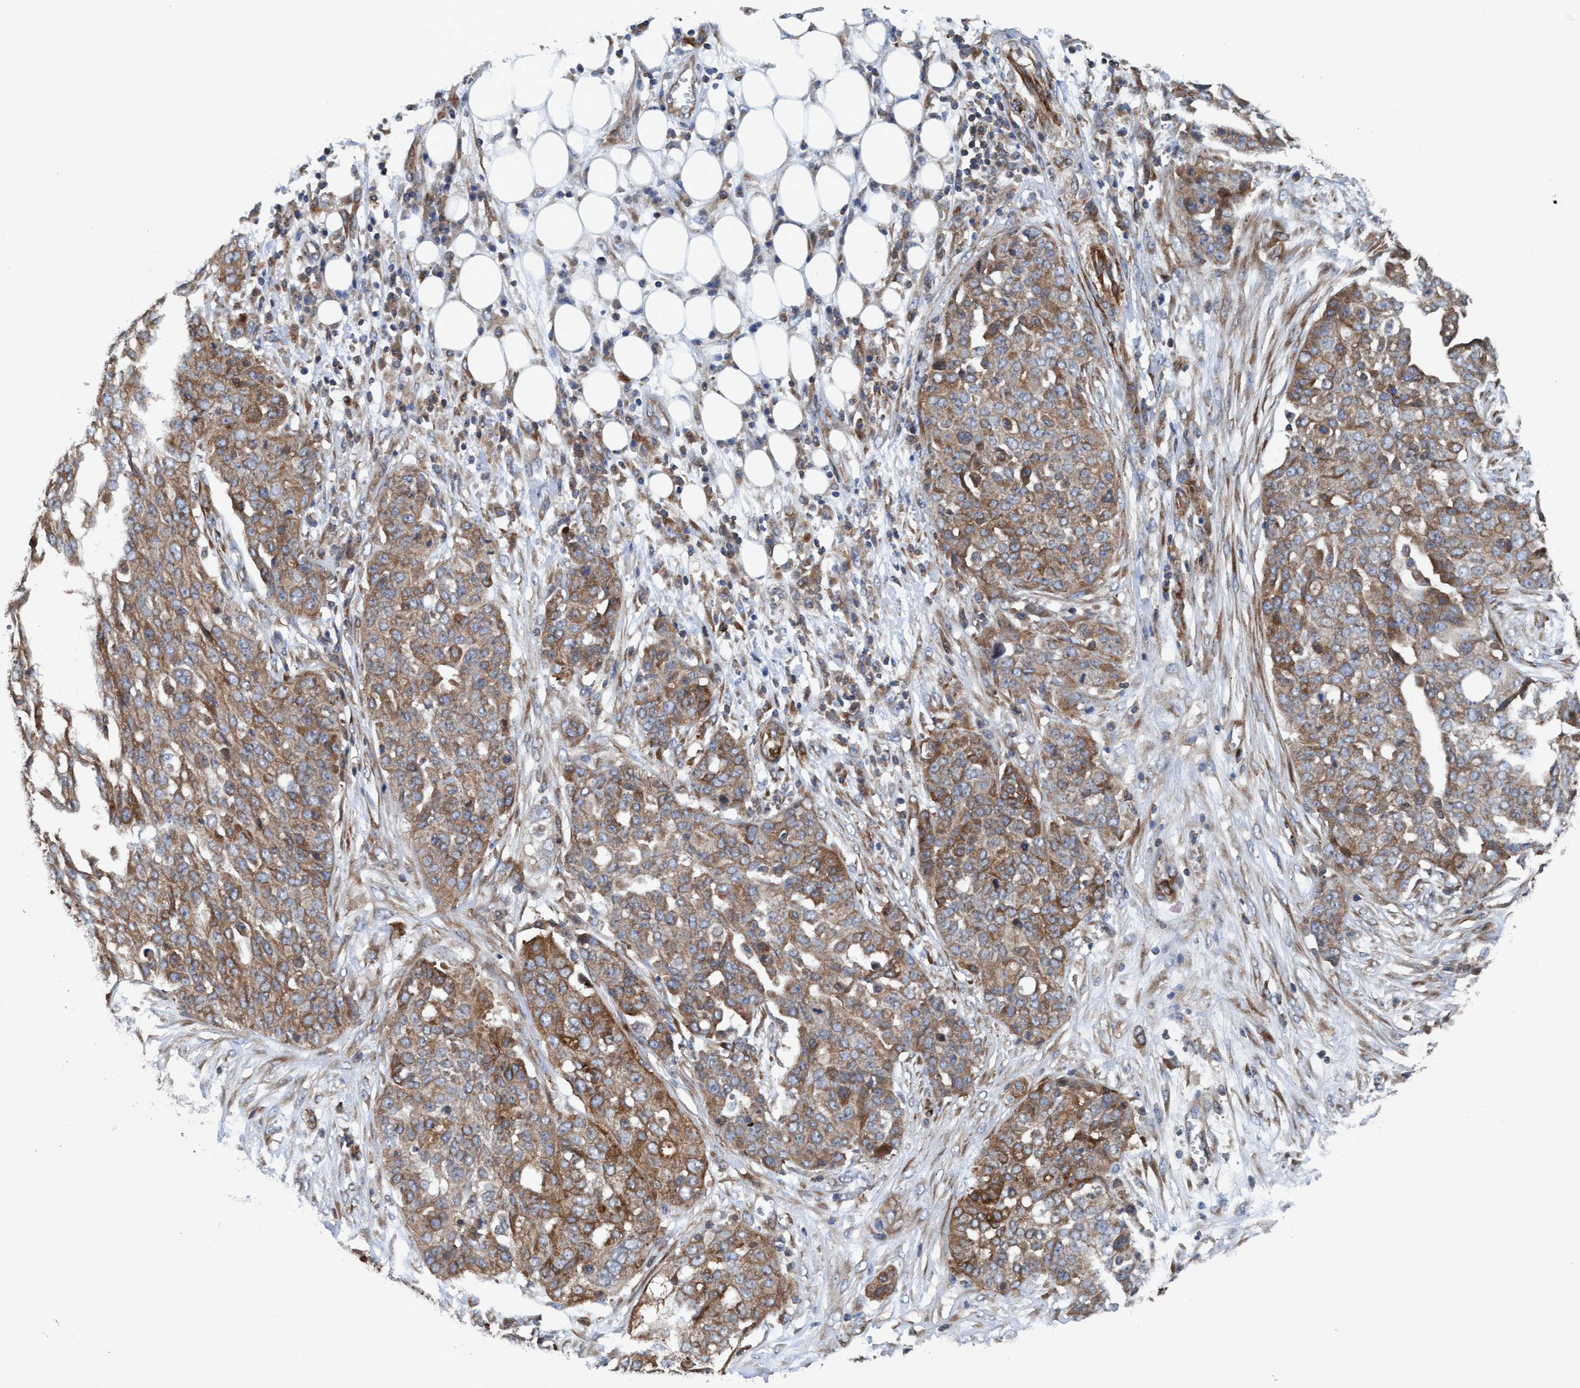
{"staining": {"intensity": "moderate", "quantity": ">75%", "location": "cytoplasmic/membranous"}, "tissue": "ovarian cancer", "cell_type": "Tumor cells", "image_type": "cancer", "snomed": [{"axis": "morphology", "description": "Cystadenocarcinoma, serous, NOS"}, {"axis": "topography", "description": "Soft tissue"}, {"axis": "topography", "description": "Ovary"}], "caption": "Ovarian serous cystadenocarcinoma tissue demonstrates moderate cytoplasmic/membranous expression in approximately >75% of tumor cells The staining was performed using DAB (3,3'-diaminobenzidine), with brown indicating positive protein expression. Nuclei are stained blue with hematoxylin.", "gene": "NMT1", "patient": {"sex": "female", "age": 57}}